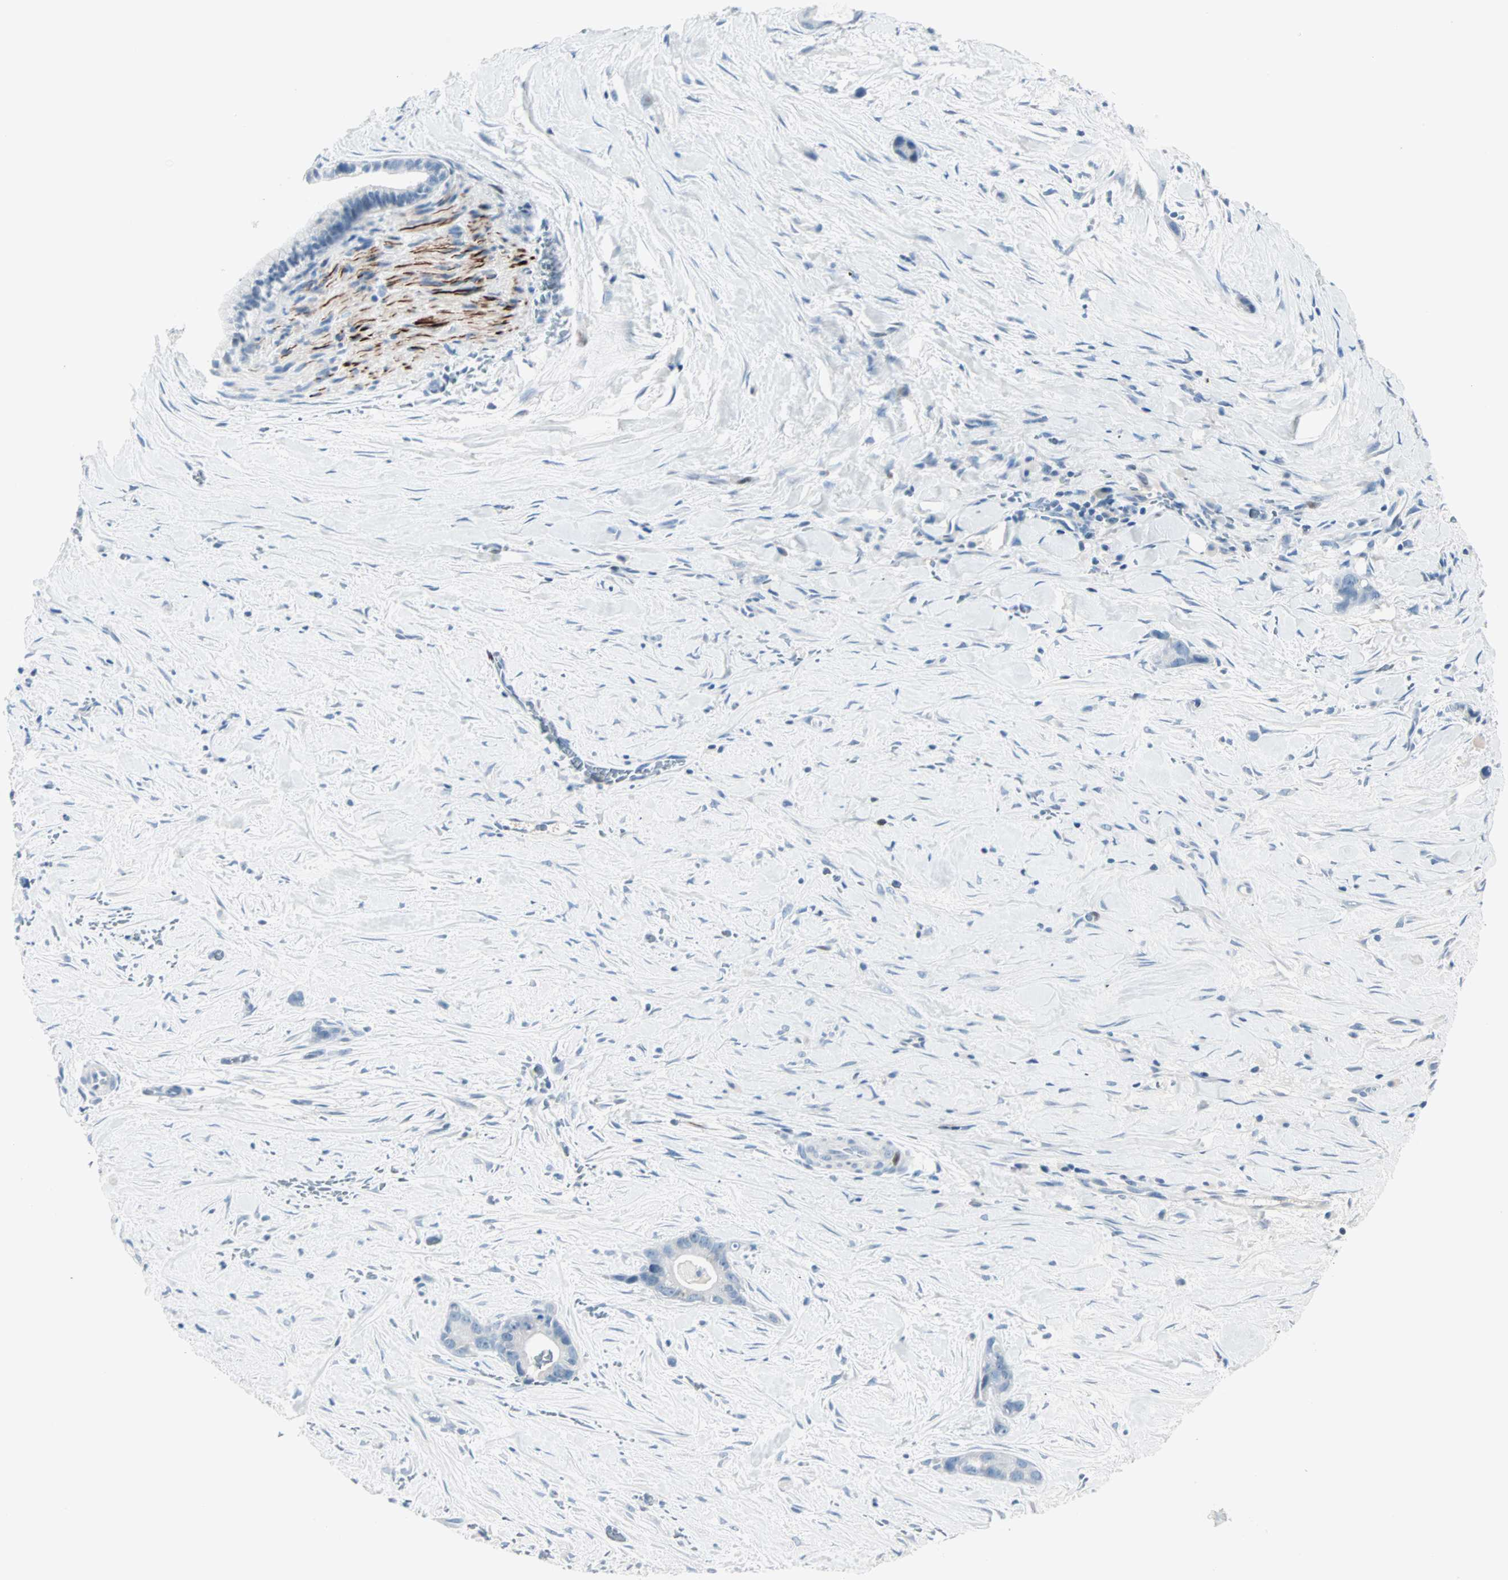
{"staining": {"intensity": "negative", "quantity": "none", "location": "none"}, "tissue": "liver cancer", "cell_type": "Tumor cells", "image_type": "cancer", "snomed": [{"axis": "morphology", "description": "Cholangiocarcinoma"}, {"axis": "topography", "description": "Liver"}], "caption": "High magnification brightfield microscopy of liver cholangiocarcinoma stained with DAB (brown) and counterstained with hematoxylin (blue): tumor cells show no significant positivity.", "gene": "NEFH", "patient": {"sex": "female", "age": 55}}